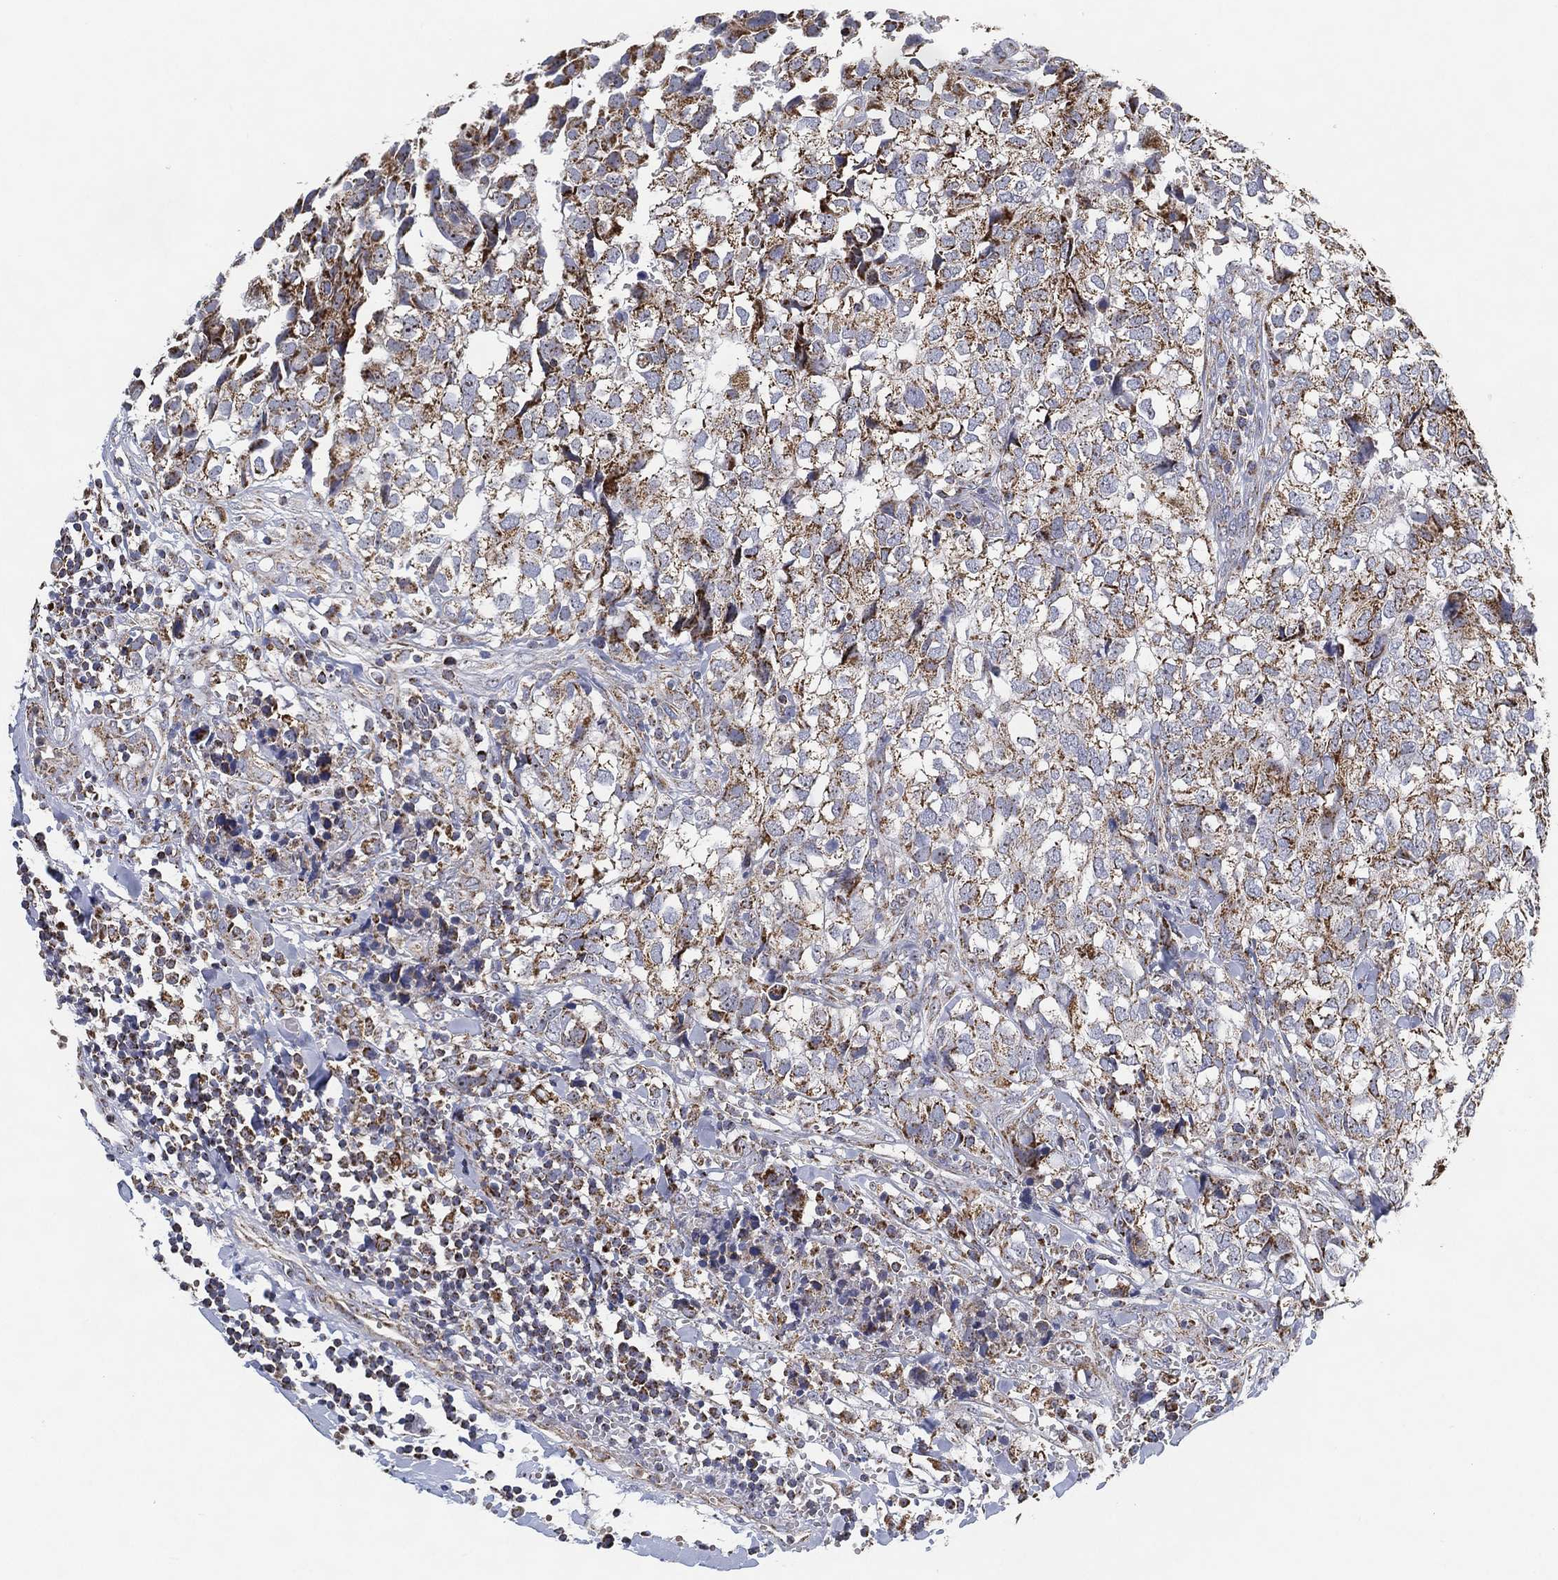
{"staining": {"intensity": "moderate", "quantity": ">75%", "location": "cytoplasmic/membranous"}, "tissue": "breast cancer", "cell_type": "Tumor cells", "image_type": "cancer", "snomed": [{"axis": "morphology", "description": "Duct carcinoma"}, {"axis": "topography", "description": "Breast"}], "caption": "Protein expression analysis of human breast cancer reveals moderate cytoplasmic/membranous expression in approximately >75% of tumor cells. (DAB = brown stain, brightfield microscopy at high magnification).", "gene": "GCAT", "patient": {"sex": "female", "age": 30}}